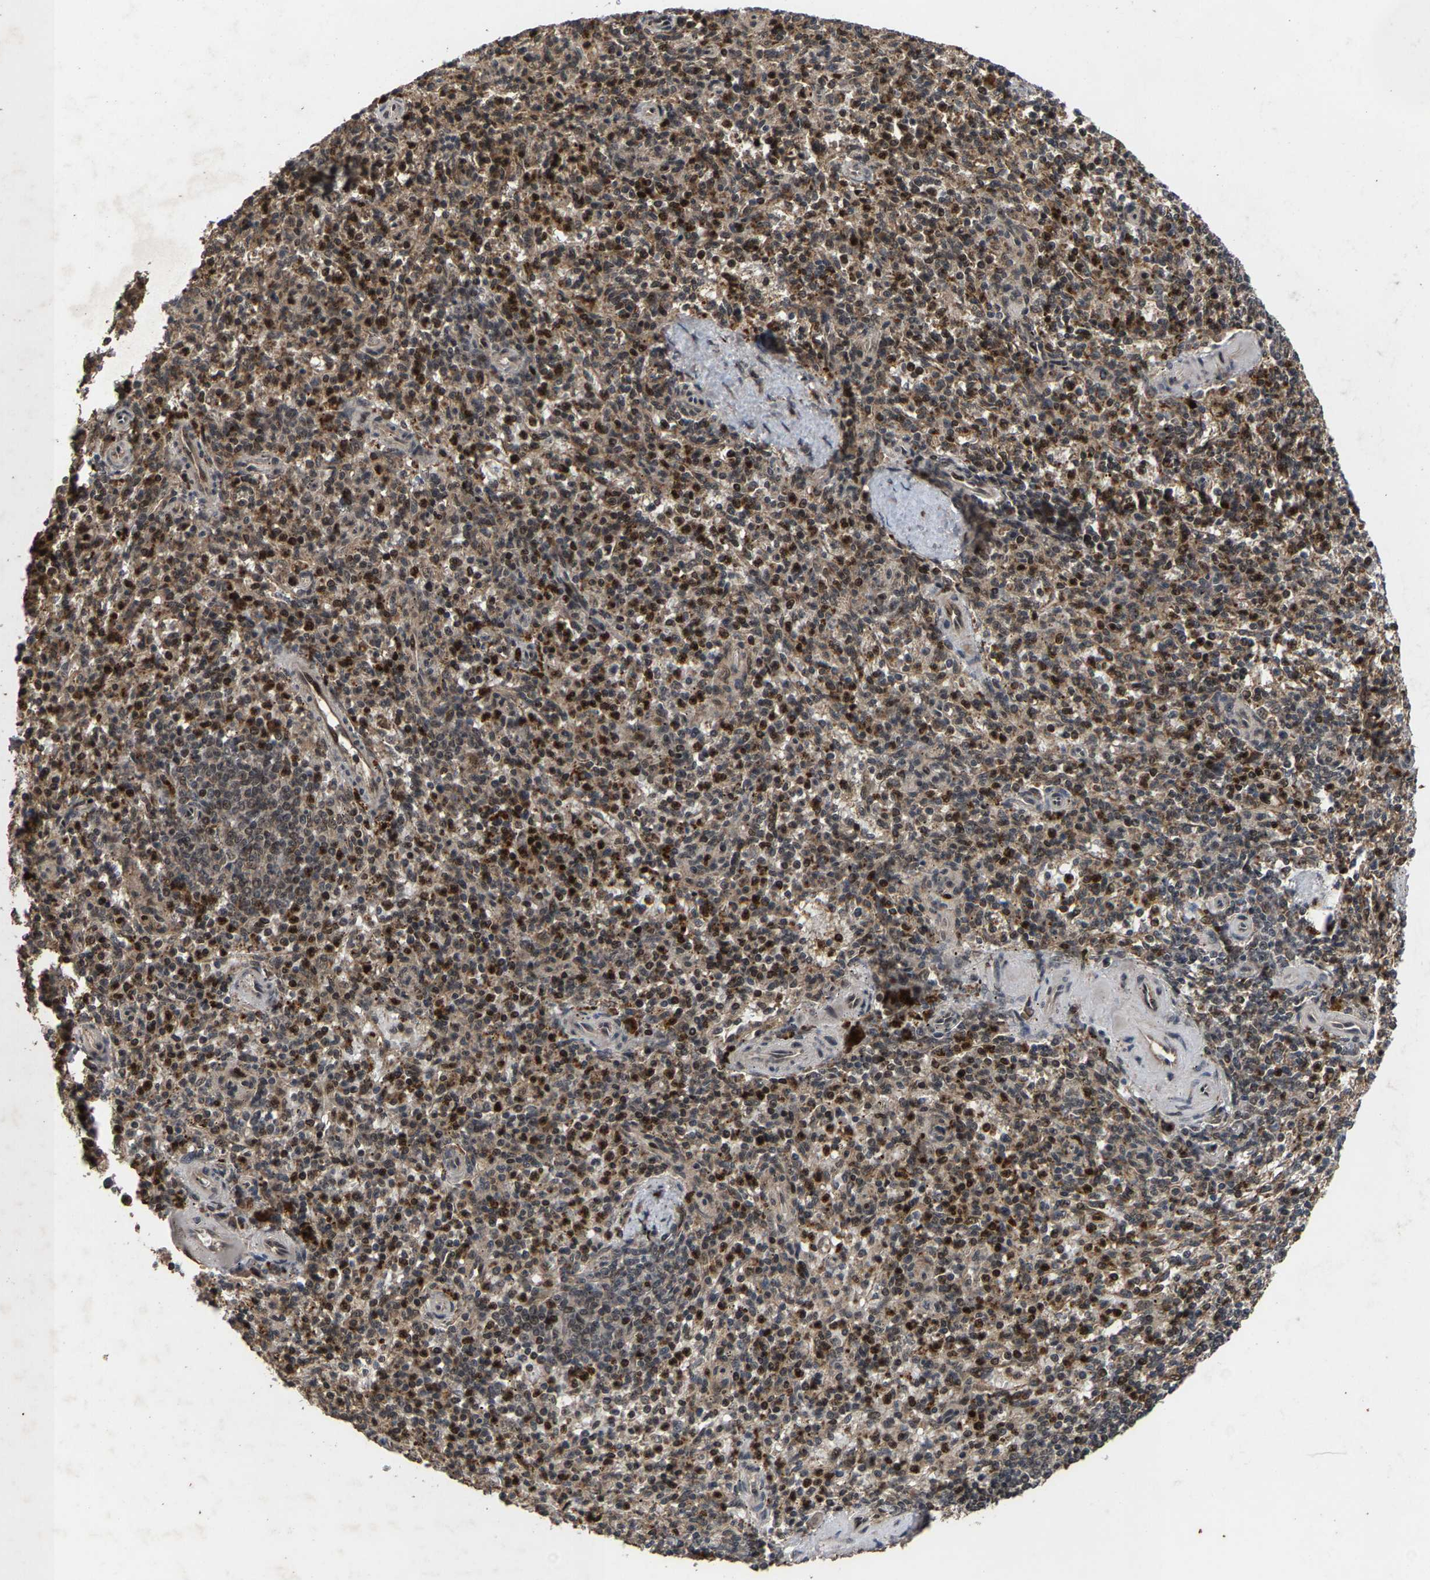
{"staining": {"intensity": "moderate", "quantity": "25%-75%", "location": "cytoplasmic/membranous,nuclear"}, "tissue": "spleen", "cell_type": "Cells in red pulp", "image_type": "normal", "snomed": [{"axis": "morphology", "description": "Normal tissue, NOS"}, {"axis": "topography", "description": "Spleen"}], "caption": "Brown immunohistochemical staining in normal human spleen displays moderate cytoplasmic/membranous,nuclear staining in approximately 25%-75% of cells in red pulp. The staining was performed using DAB (3,3'-diaminobenzidine) to visualize the protein expression in brown, while the nuclei were stained in blue with hematoxylin (Magnification: 20x).", "gene": "HAUS6", "patient": {"sex": "male", "age": 72}}